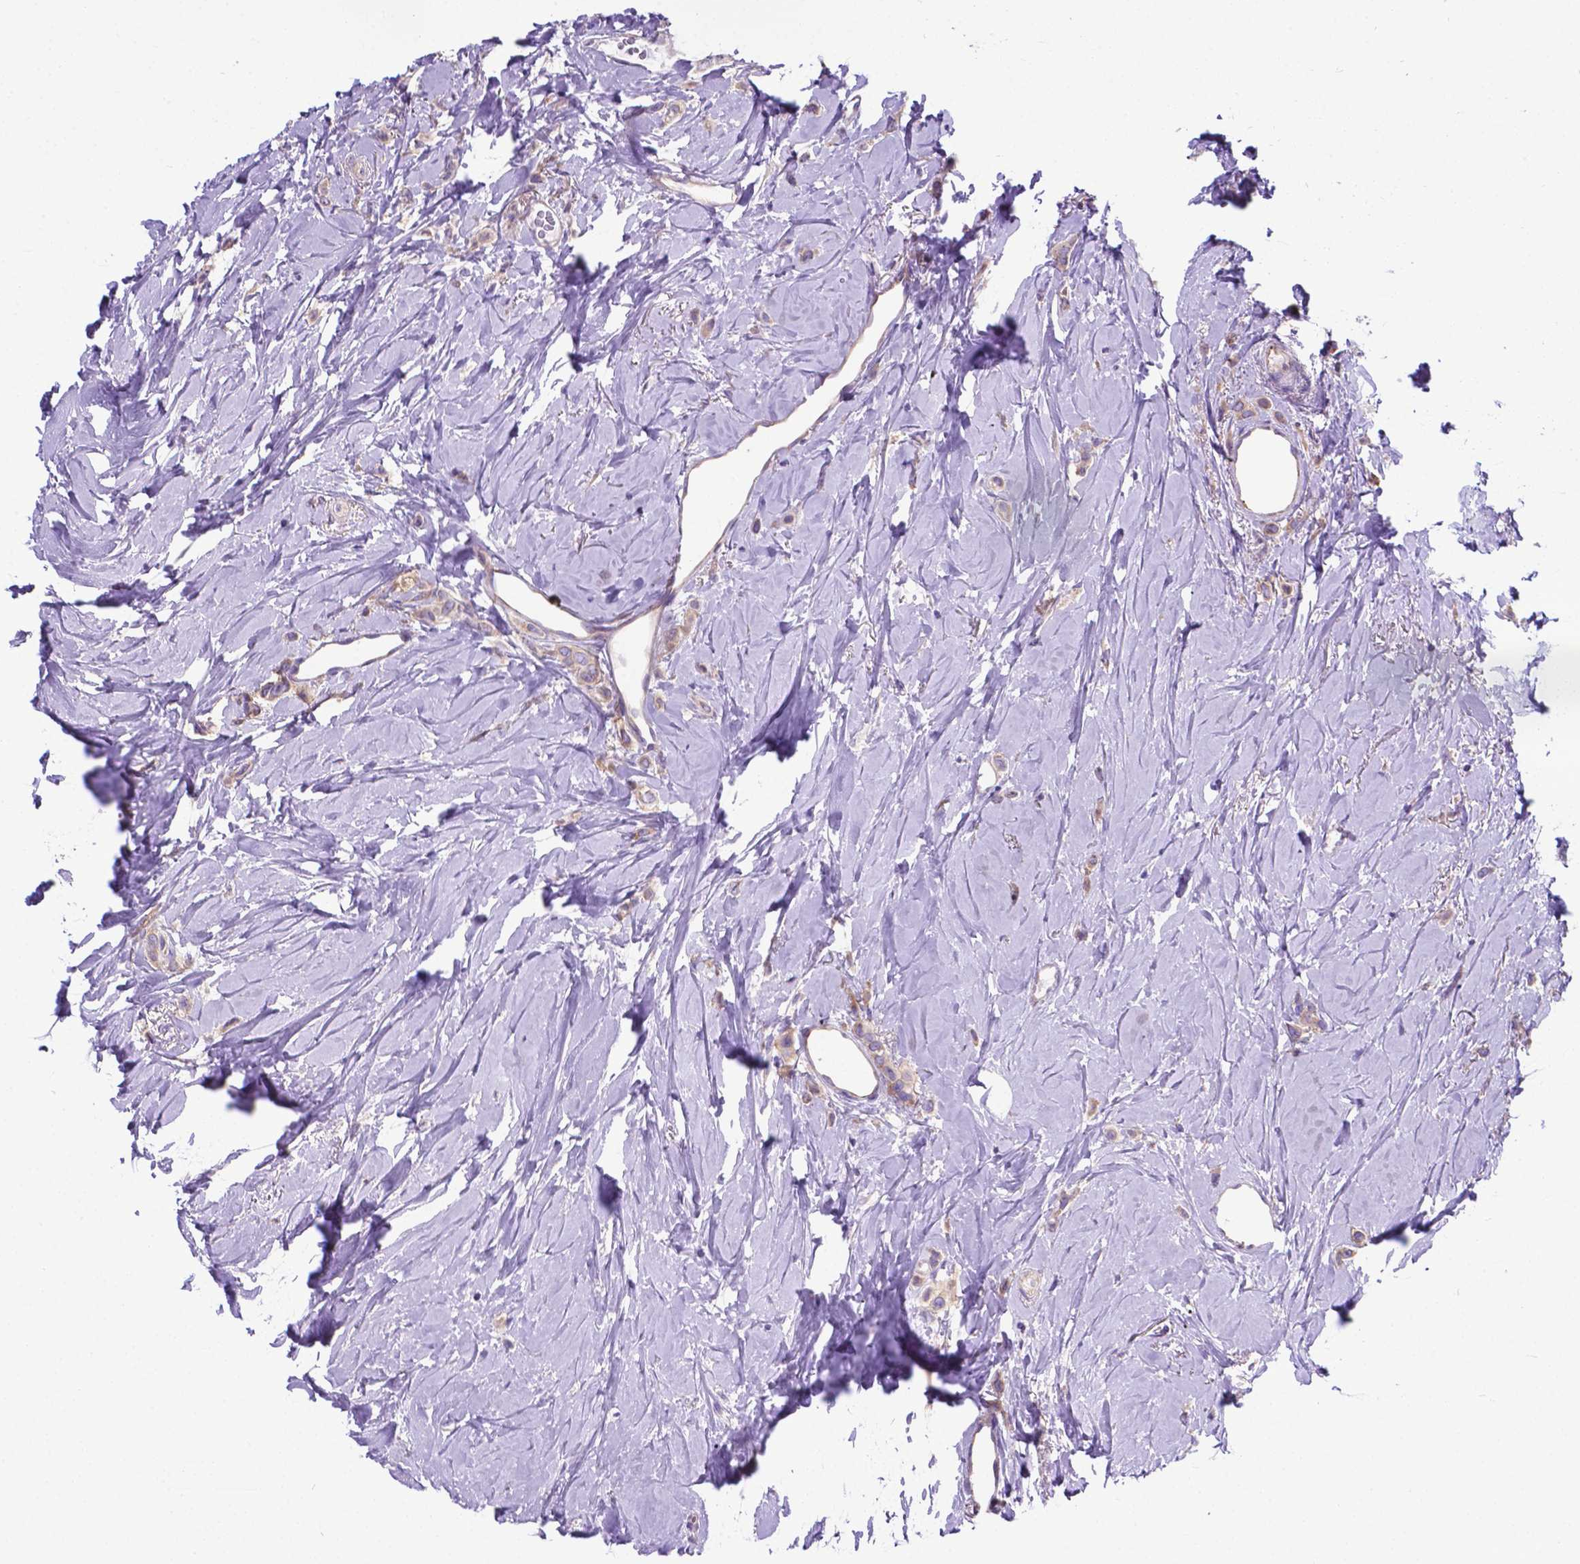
{"staining": {"intensity": "weak", "quantity": ">75%", "location": "cytoplasmic/membranous"}, "tissue": "breast cancer", "cell_type": "Tumor cells", "image_type": "cancer", "snomed": [{"axis": "morphology", "description": "Lobular carcinoma"}, {"axis": "topography", "description": "Breast"}], "caption": "An IHC micrograph of neoplastic tissue is shown. Protein staining in brown shows weak cytoplasmic/membranous positivity in breast lobular carcinoma within tumor cells.", "gene": "RPL6", "patient": {"sex": "female", "age": 66}}